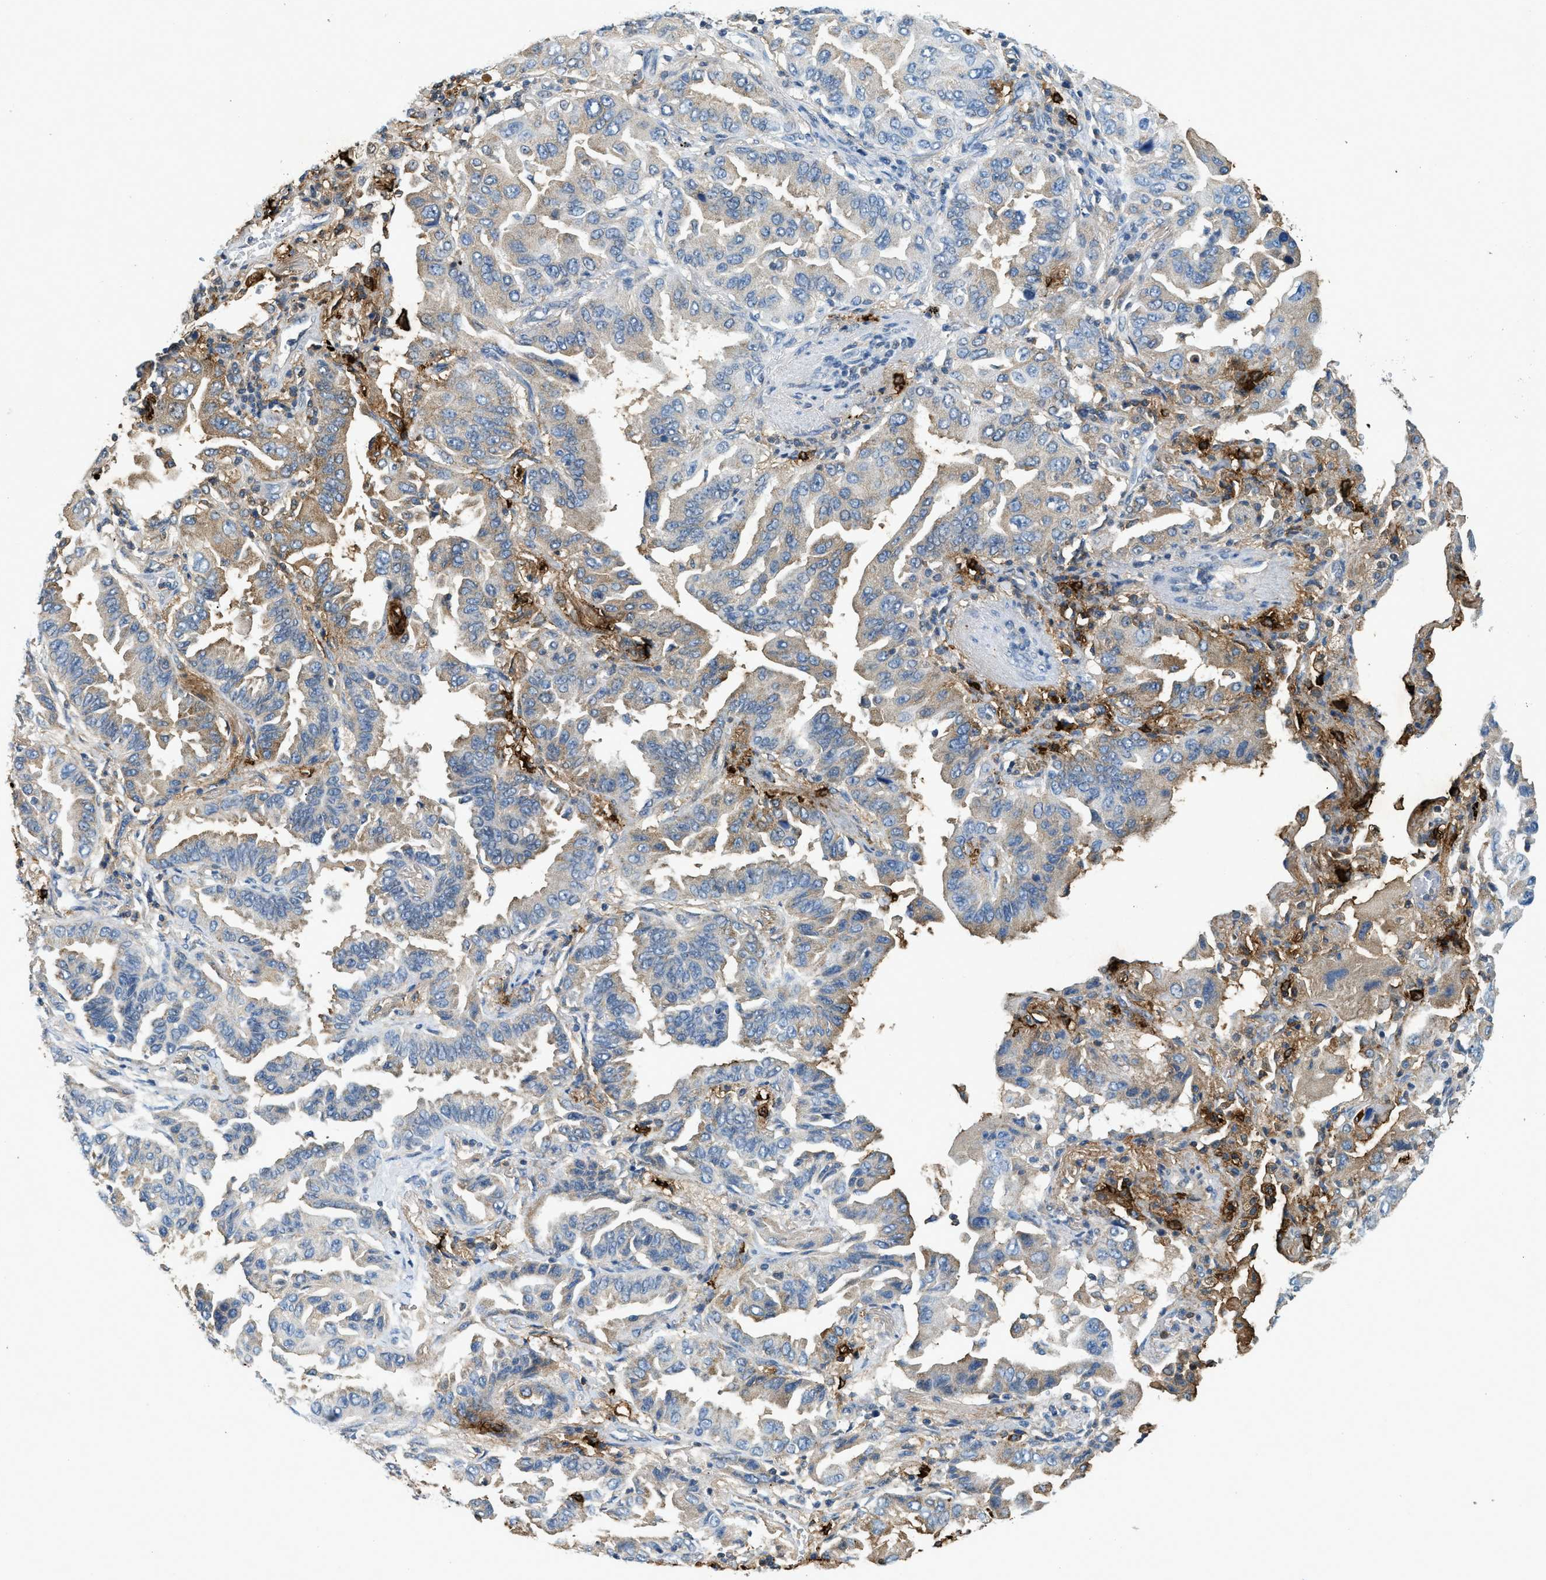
{"staining": {"intensity": "weak", "quantity": "25%-75%", "location": "cytoplasmic/membranous"}, "tissue": "lung cancer", "cell_type": "Tumor cells", "image_type": "cancer", "snomed": [{"axis": "morphology", "description": "Adenocarcinoma, NOS"}, {"axis": "topography", "description": "Lung"}], "caption": "Human lung cancer stained with a brown dye exhibits weak cytoplasmic/membranous positive expression in about 25%-75% of tumor cells.", "gene": "TPSAB1", "patient": {"sex": "female", "age": 65}}